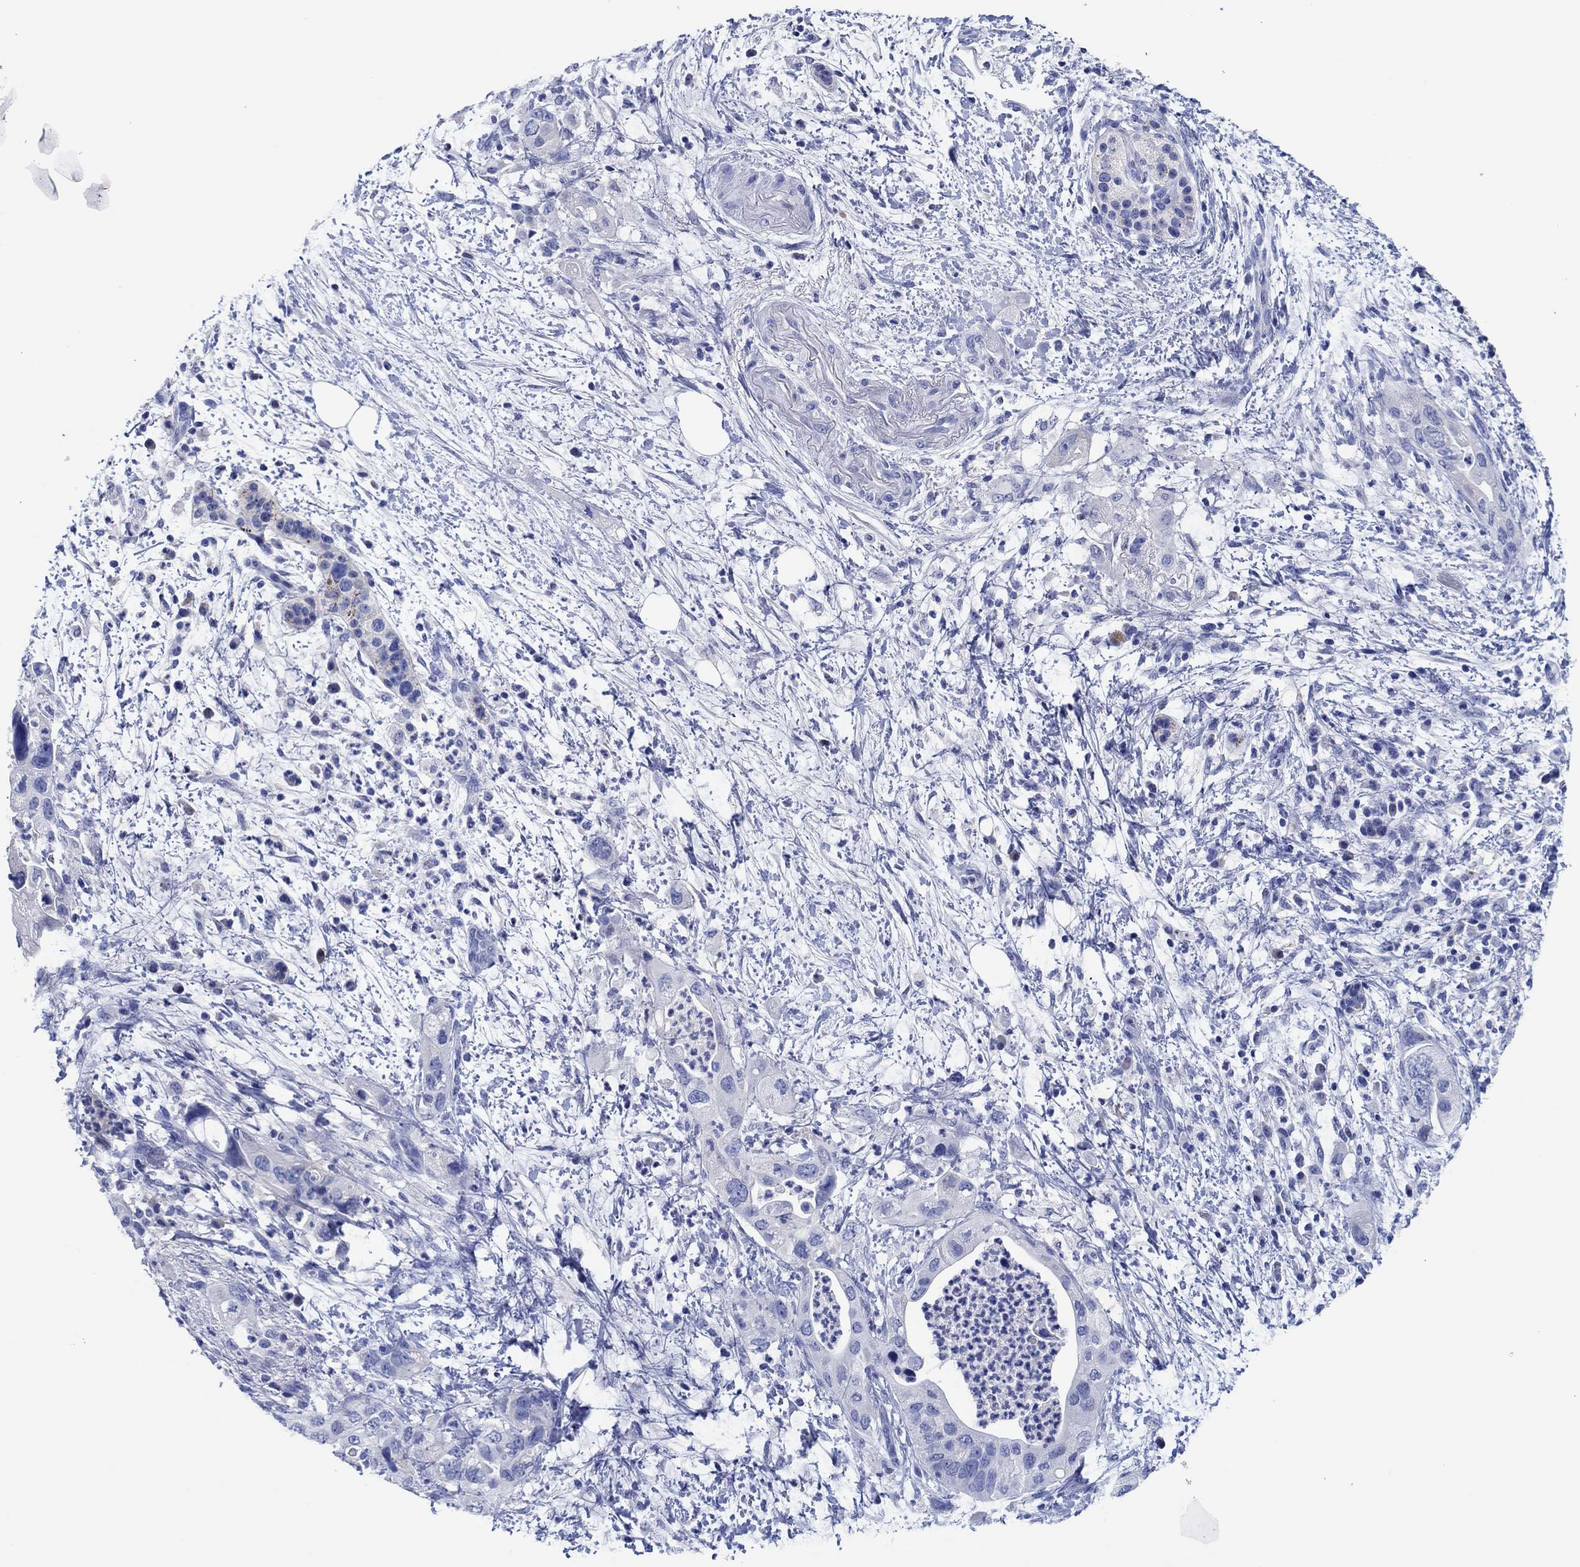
{"staining": {"intensity": "negative", "quantity": "none", "location": "none"}, "tissue": "pancreatic cancer", "cell_type": "Tumor cells", "image_type": "cancer", "snomed": [{"axis": "morphology", "description": "Adenocarcinoma, NOS"}, {"axis": "topography", "description": "Pancreas"}], "caption": "The image shows no significant positivity in tumor cells of pancreatic adenocarcinoma.", "gene": "CPNE6", "patient": {"sex": "female", "age": 72}}